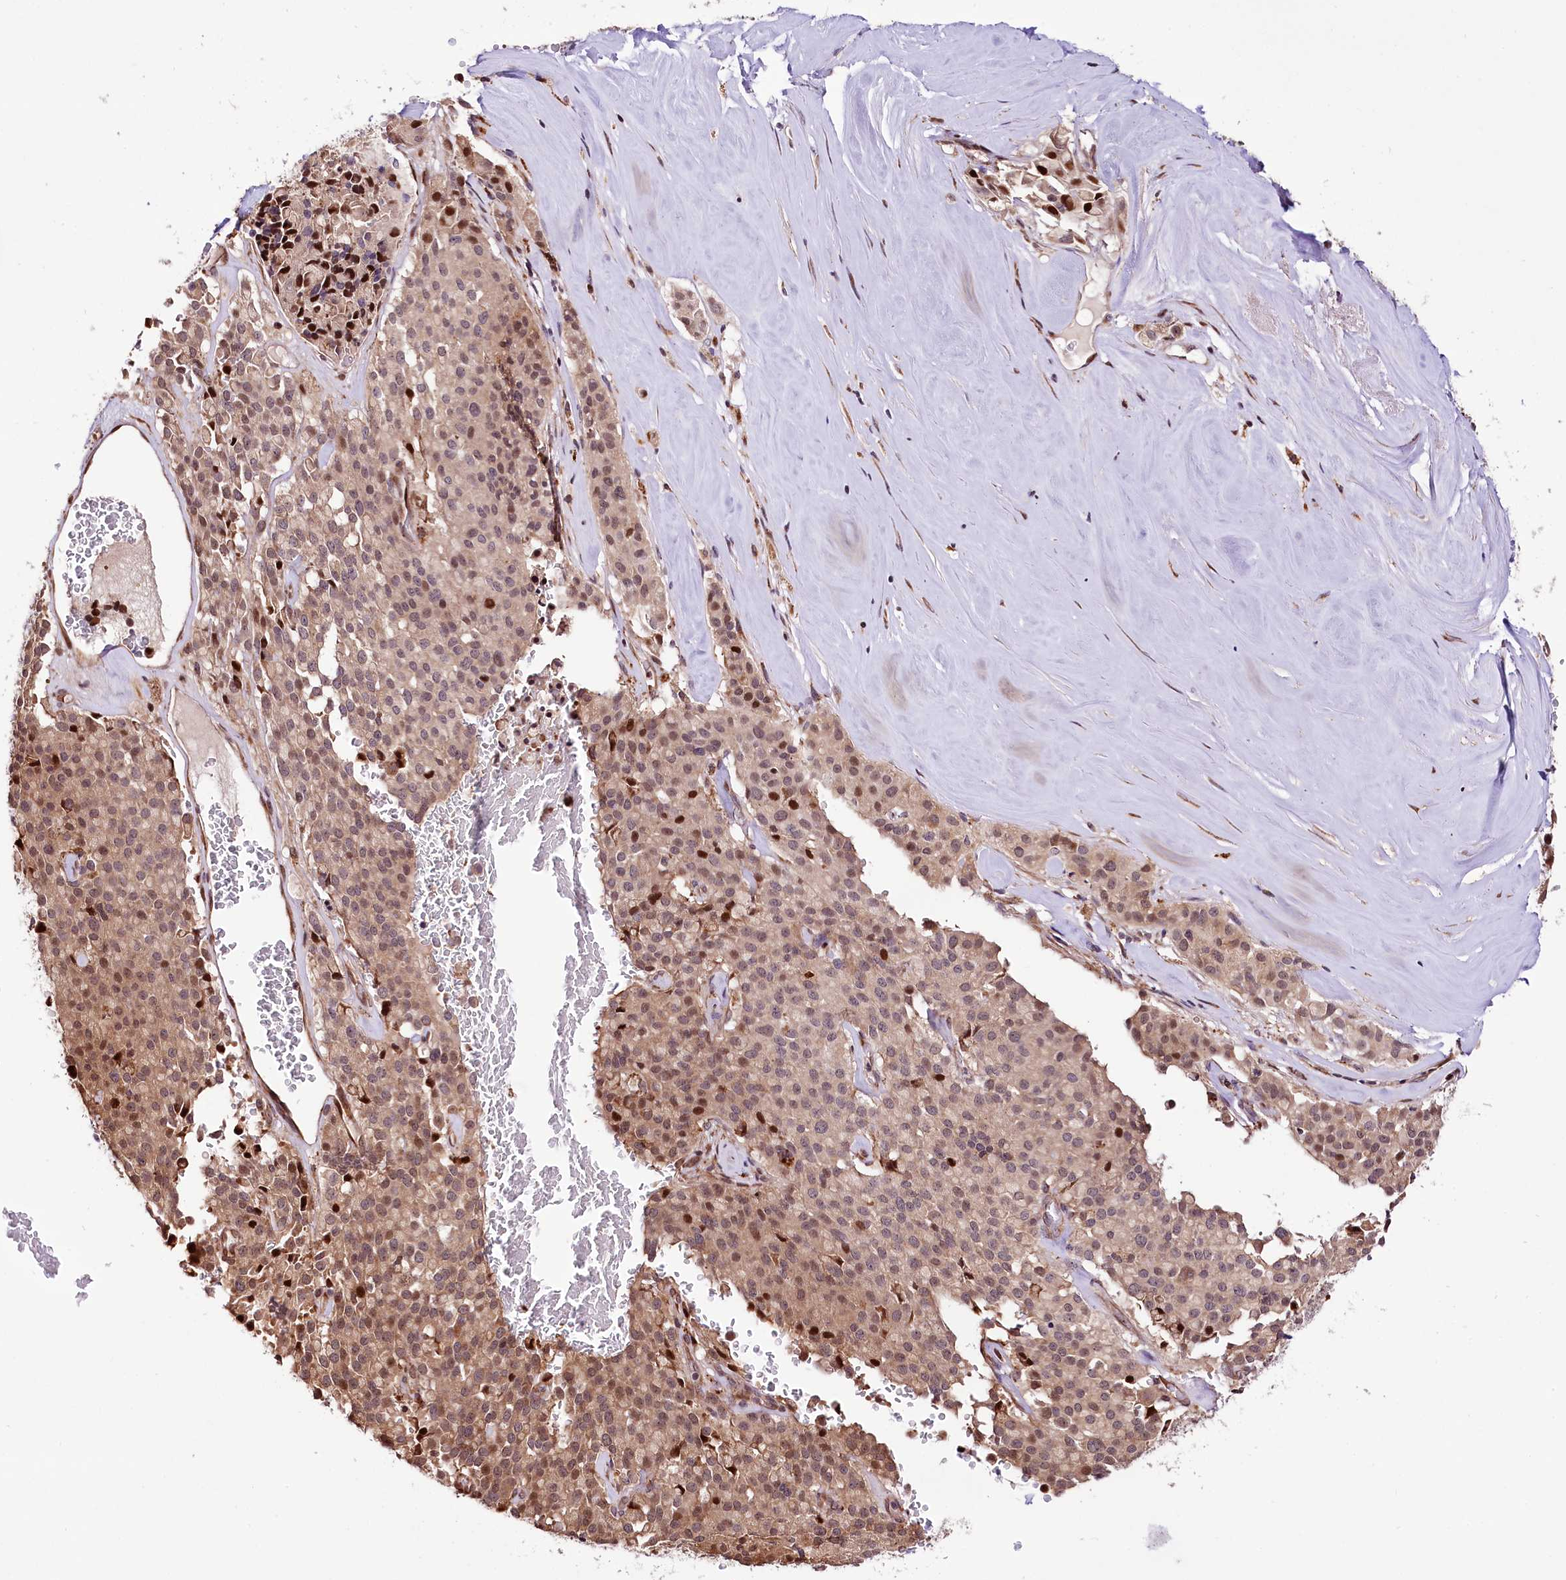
{"staining": {"intensity": "moderate", "quantity": ">75%", "location": "cytoplasmic/membranous,nuclear"}, "tissue": "pancreatic cancer", "cell_type": "Tumor cells", "image_type": "cancer", "snomed": [{"axis": "morphology", "description": "Adenocarcinoma, NOS"}, {"axis": "topography", "description": "Pancreas"}], "caption": "This image displays immunohistochemistry (IHC) staining of pancreatic cancer (adenocarcinoma), with medium moderate cytoplasmic/membranous and nuclear expression in about >75% of tumor cells.", "gene": "CUTC", "patient": {"sex": "male", "age": 65}}